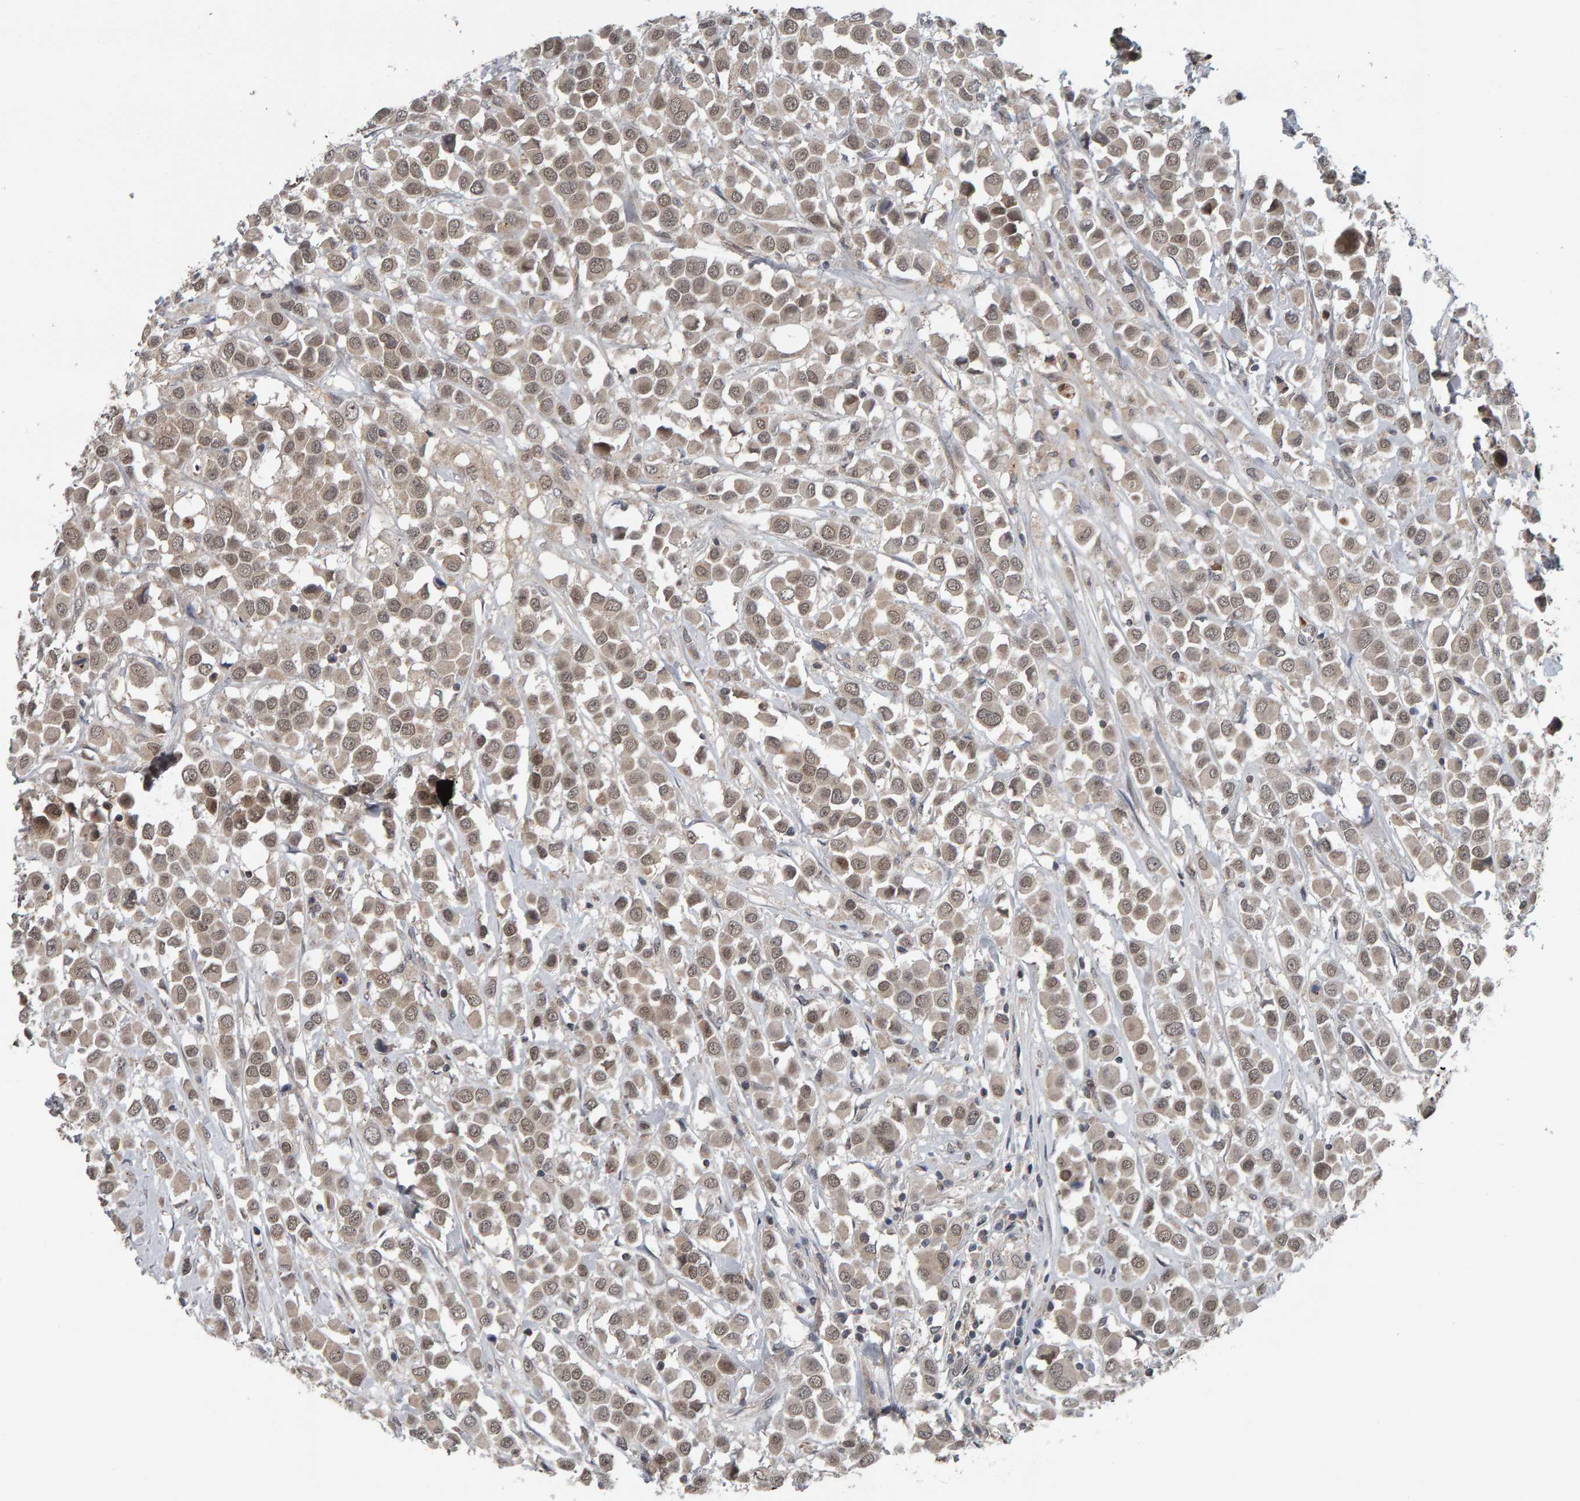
{"staining": {"intensity": "weak", "quantity": ">75%", "location": "cytoplasmic/membranous,nuclear"}, "tissue": "breast cancer", "cell_type": "Tumor cells", "image_type": "cancer", "snomed": [{"axis": "morphology", "description": "Duct carcinoma"}, {"axis": "topography", "description": "Breast"}], "caption": "Breast cancer stained for a protein exhibits weak cytoplasmic/membranous and nuclear positivity in tumor cells.", "gene": "COASY", "patient": {"sex": "female", "age": 61}}